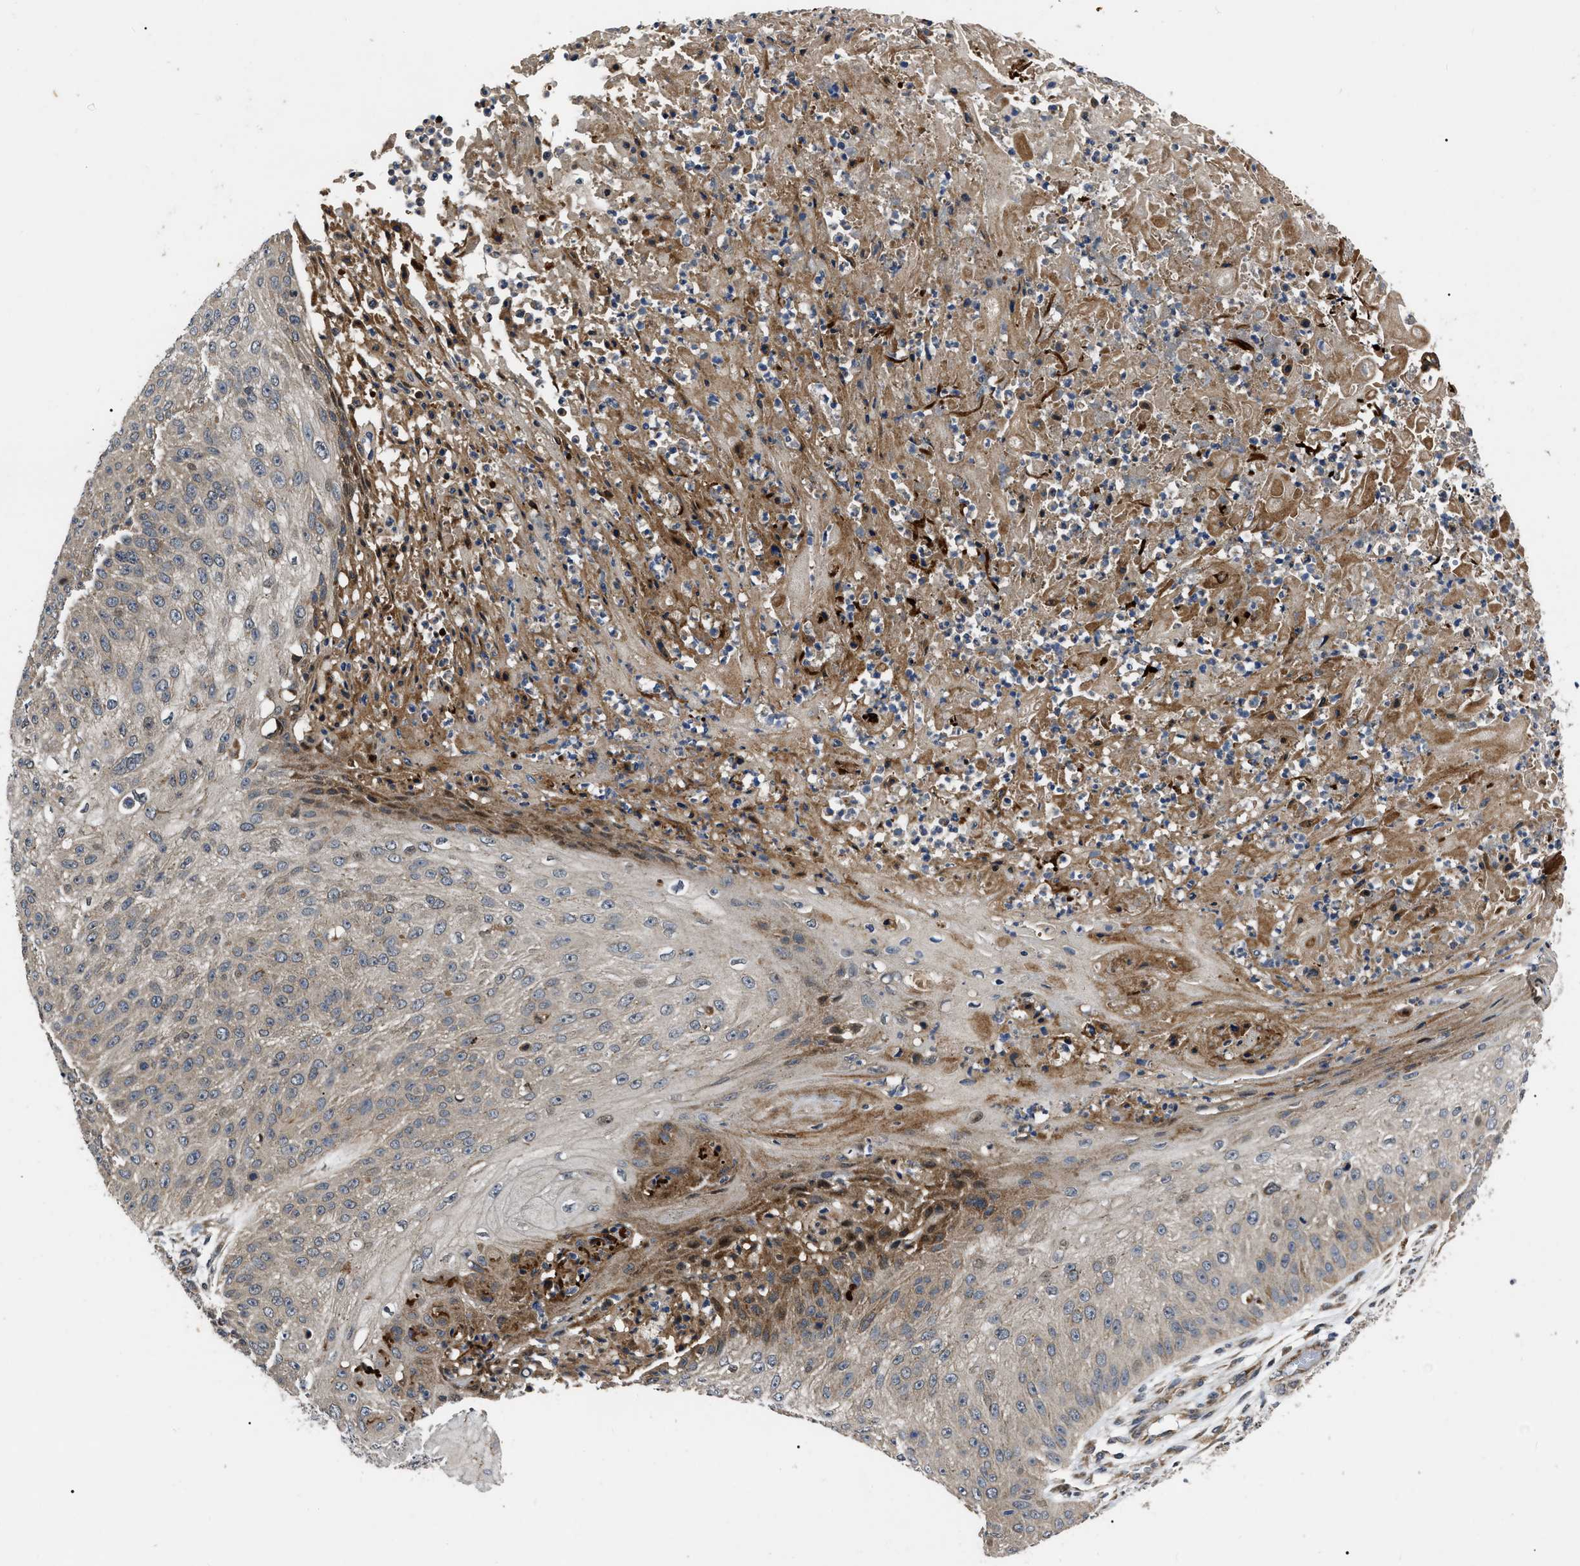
{"staining": {"intensity": "negative", "quantity": "none", "location": "none"}, "tissue": "skin cancer", "cell_type": "Tumor cells", "image_type": "cancer", "snomed": [{"axis": "morphology", "description": "Squamous cell carcinoma, NOS"}, {"axis": "topography", "description": "Skin"}], "caption": "Tumor cells are negative for protein expression in human skin cancer.", "gene": "PPWD1", "patient": {"sex": "female", "age": 80}}